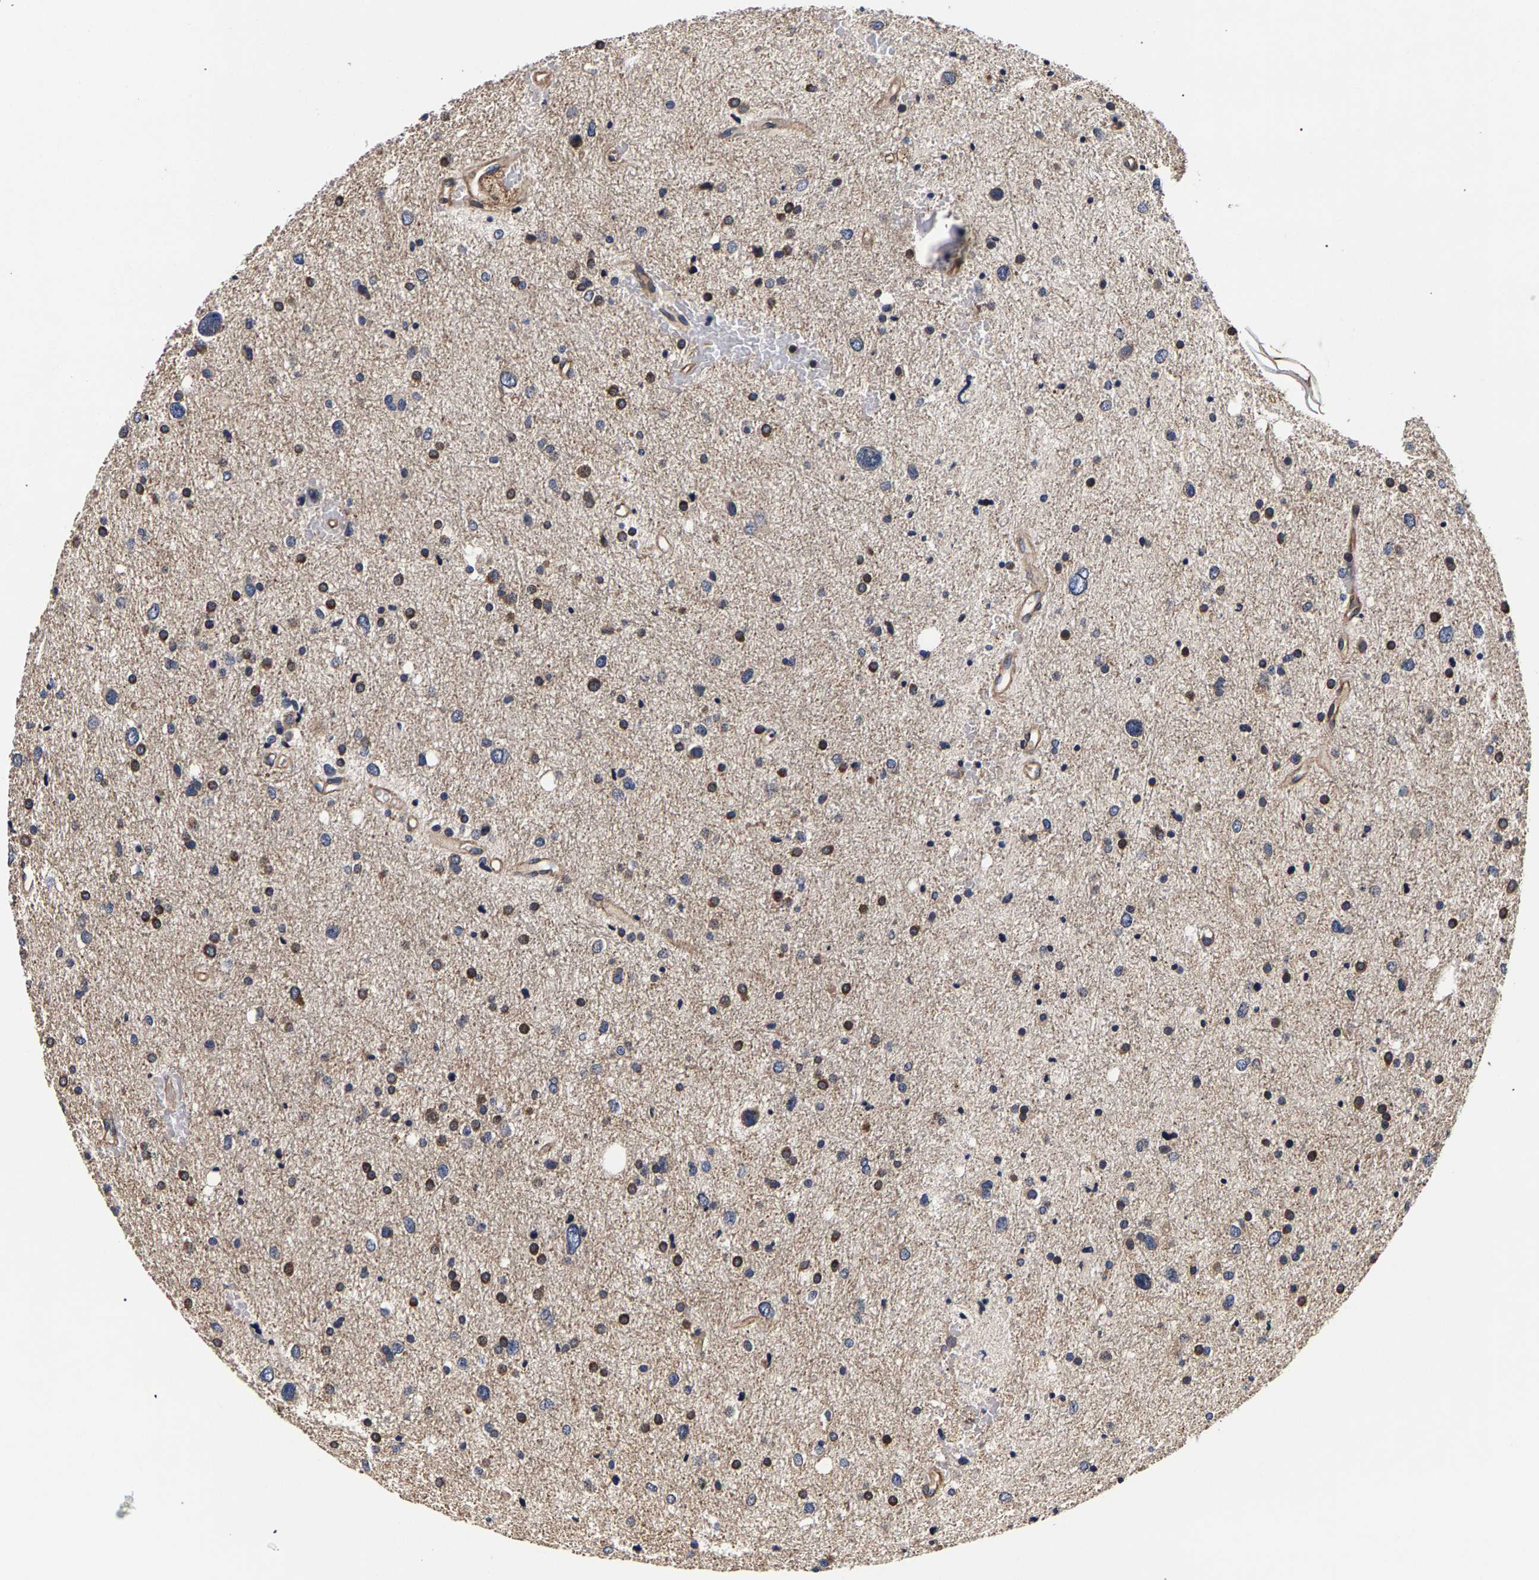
{"staining": {"intensity": "strong", "quantity": "25%-75%", "location": "cytoplasmic/membranous"}, "tissue": "glioma", "cell_type": "Tumor cells", "image_type": "cancer", "snomed": [{"axis": "morphology", "description": "Glioma, malignant, Low grade"}, {"axis": "topography", "description": "Brain"}], "caption": "This is a histology image of IHC staining of glioma, which shows strong expression in the cytoplasmic/membranous of tumor cells.", "gene": "MARCHF7", "patient": {"sex": "female", "age": 37}}